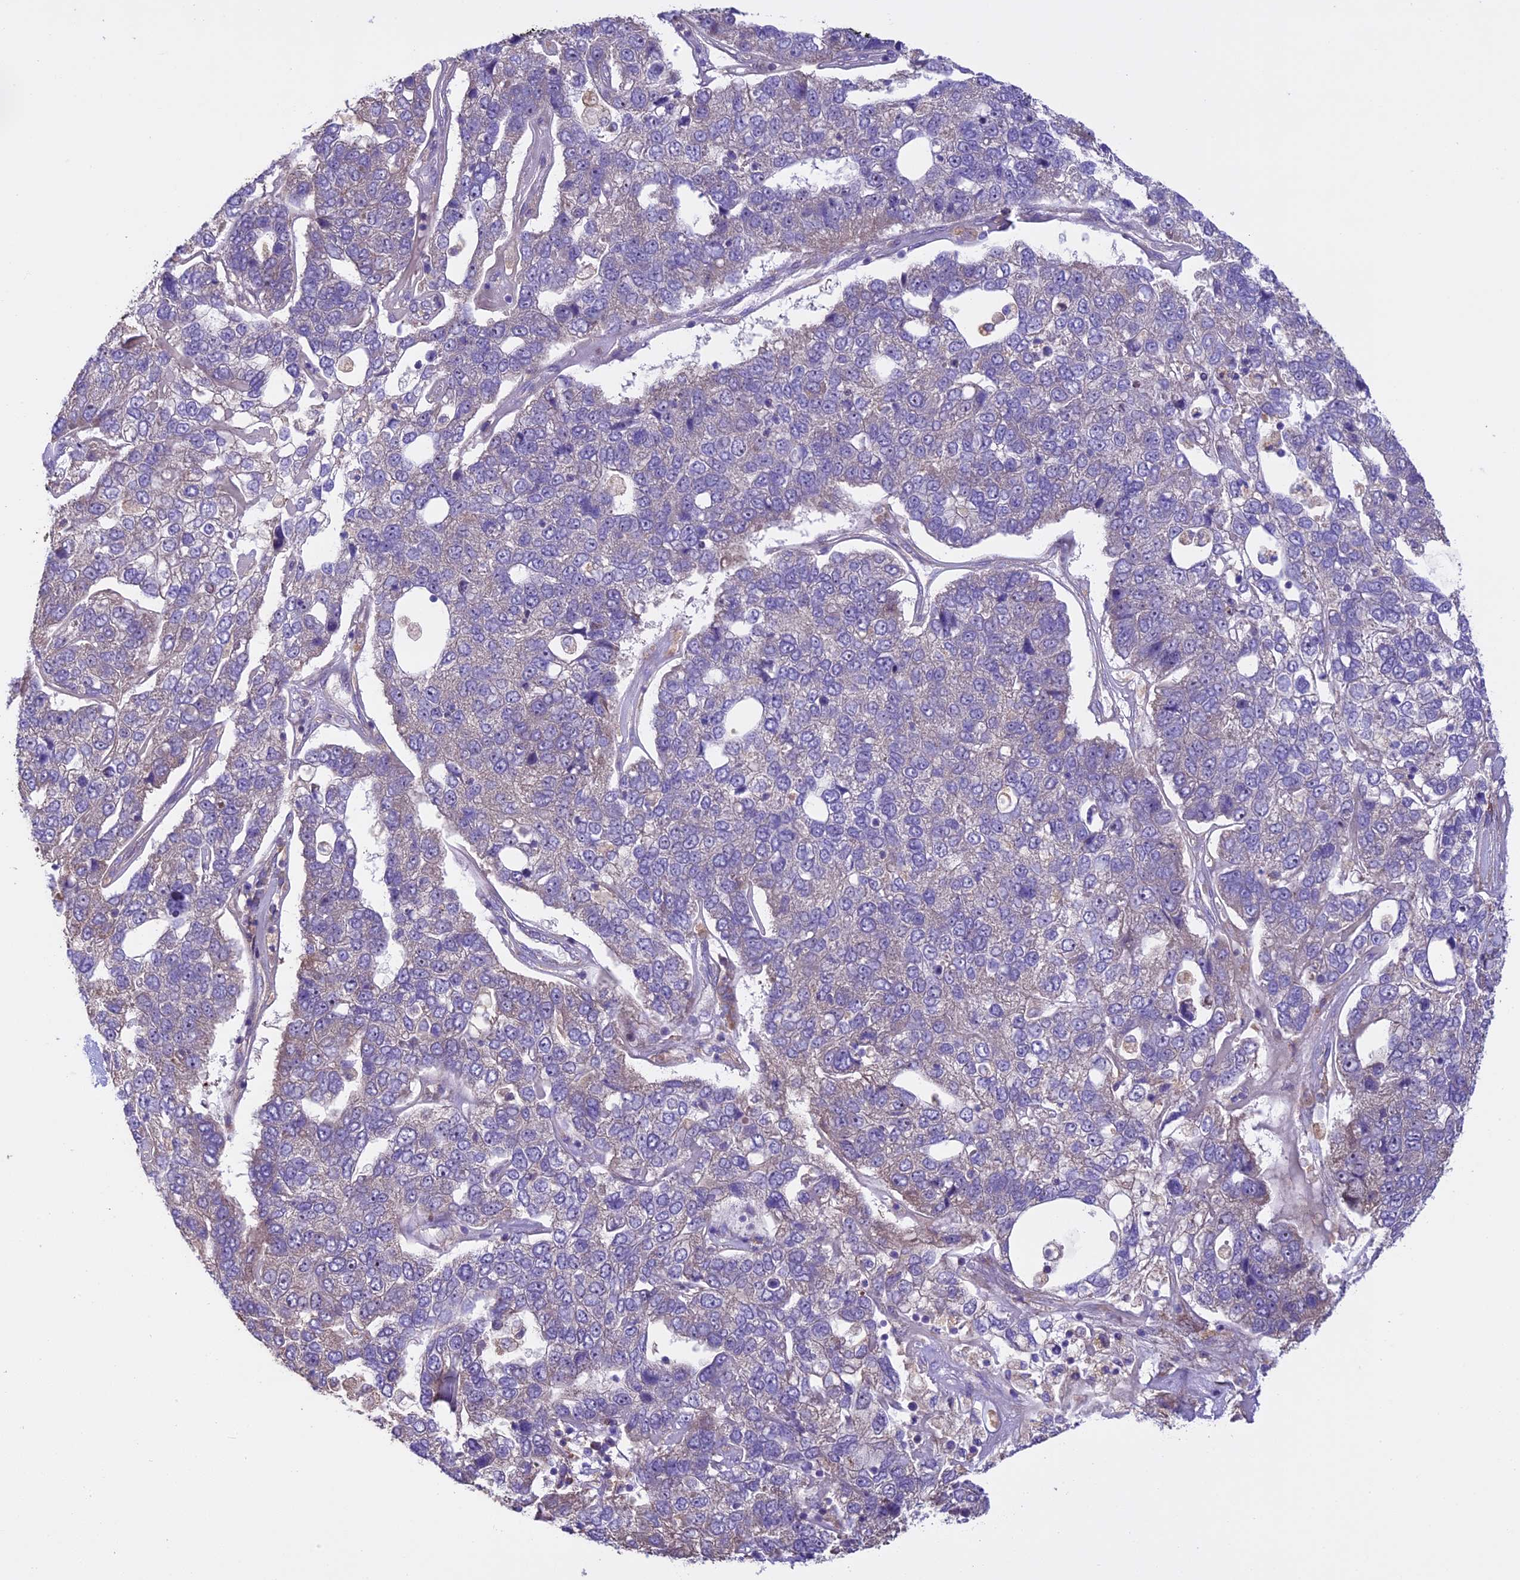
{"staining": {"intensity": "negative", "quantity": "none", "location": "none"}, "tissue": "pancreatic cancer", "cell_type": "Tumor cells", "image_type": "cancer", "snomed": [{"axis": "morphology", "description": "Adenocarcinoma, NOS"}, {"axis": "topography", "description": "Pancreas"}], "caption": "Human pancreatic cancer (adenocarcinoma) stained for a protein using immunohistochemistry (IHC) displays no expression in tumor cells.", "gene": "SPIRE1", "patient": {"sex": "female", "age": 61}}